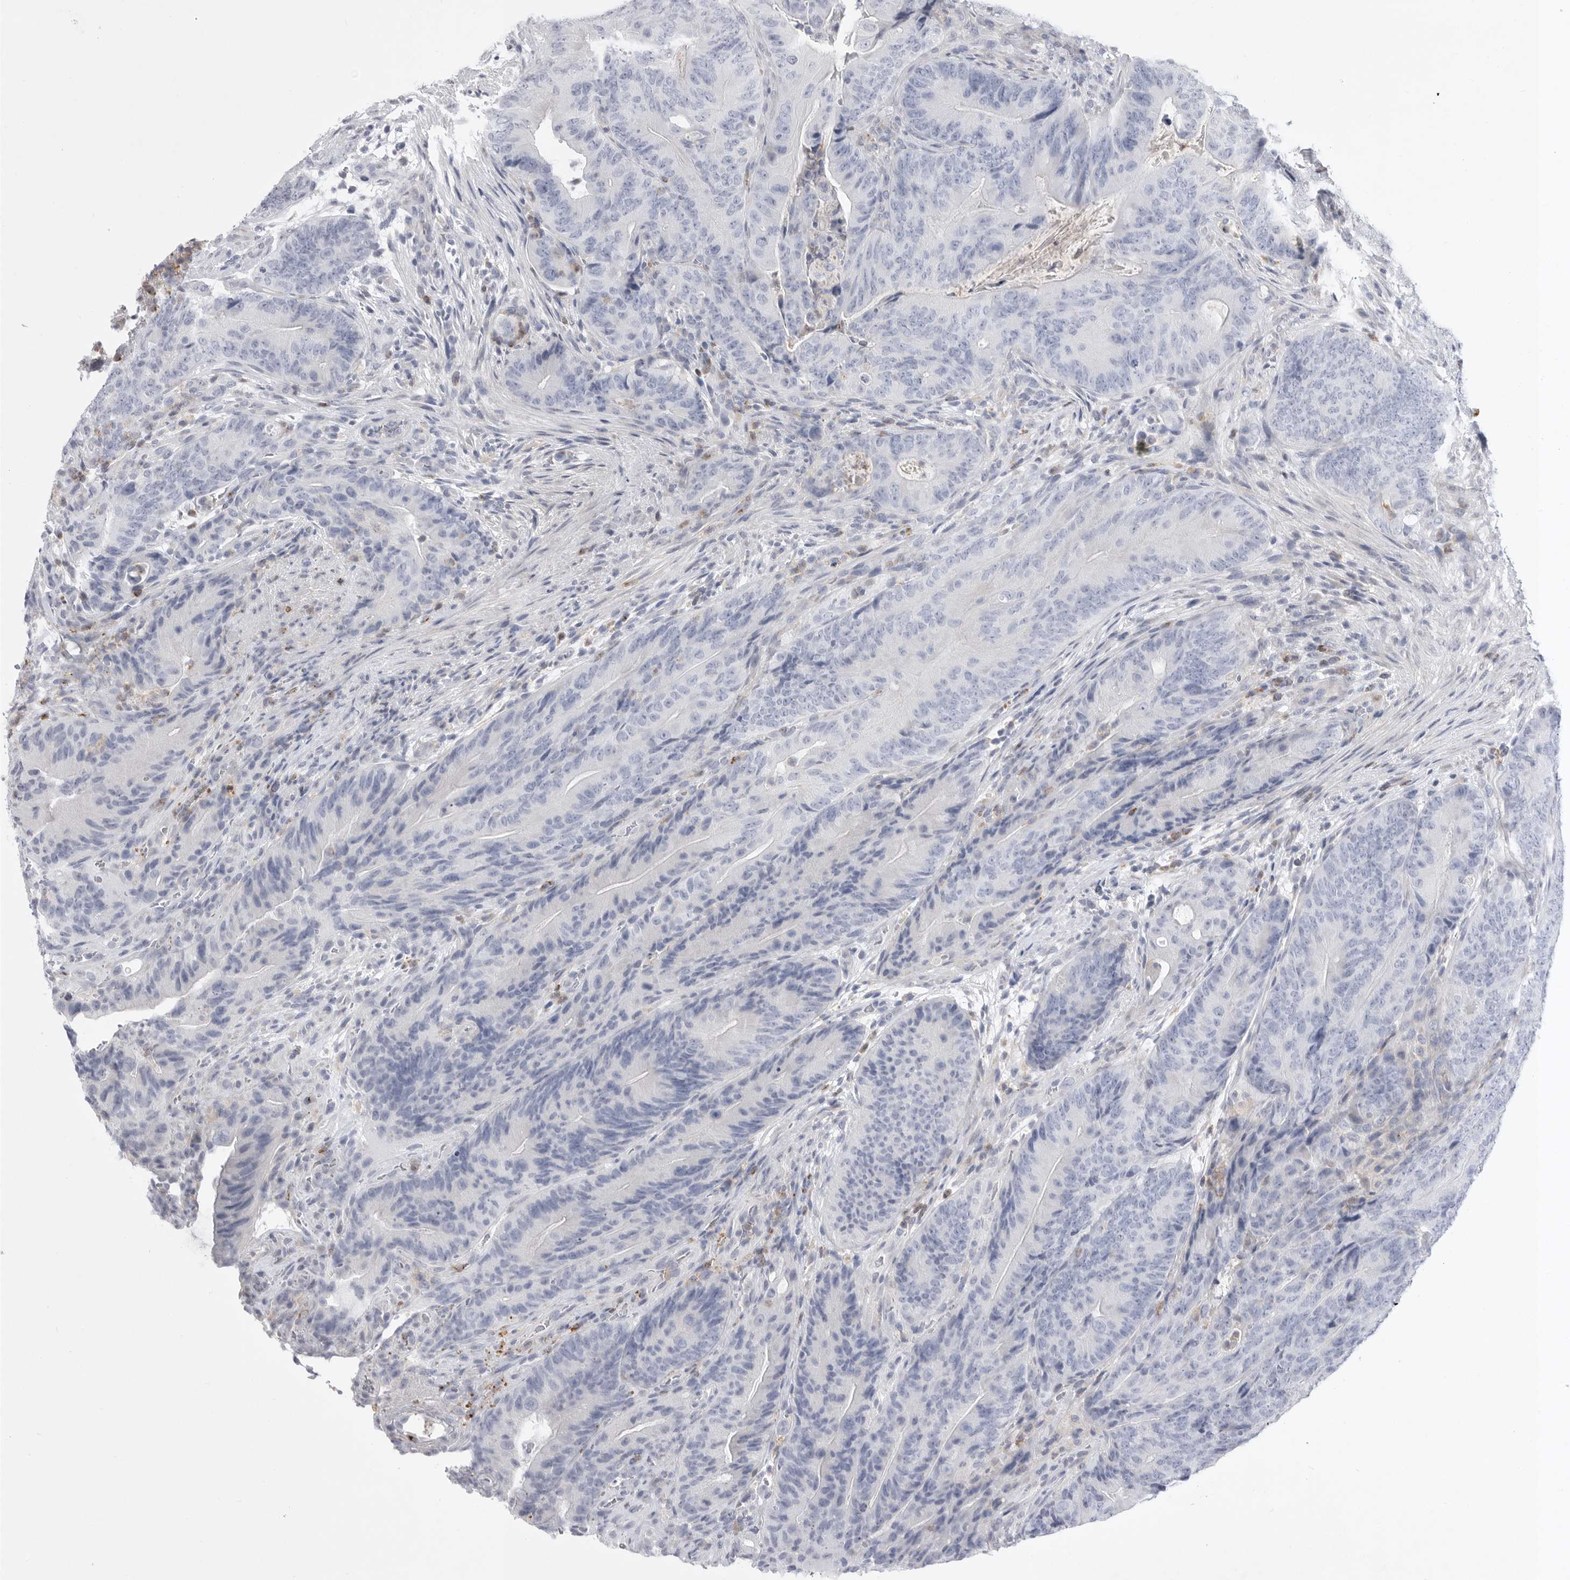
{"staining": {"intensity": "negative", "quantity": "none", "location": "none"}, "tissue": "colorectal cancer", "cell_type": "Tumor cells", "image_type": "cancer", "snomed": [{"axis": "morphology", "description": "Normal tissue, NOS"}, {"axis": "topography", "description": "Colon"}], "caption": "This is a image of IHC staining of colorectal cancer, which shows no expression in tumor cells.", "gene": "SIGLEC10", "patient": {"sex": "female", "age": 82}}